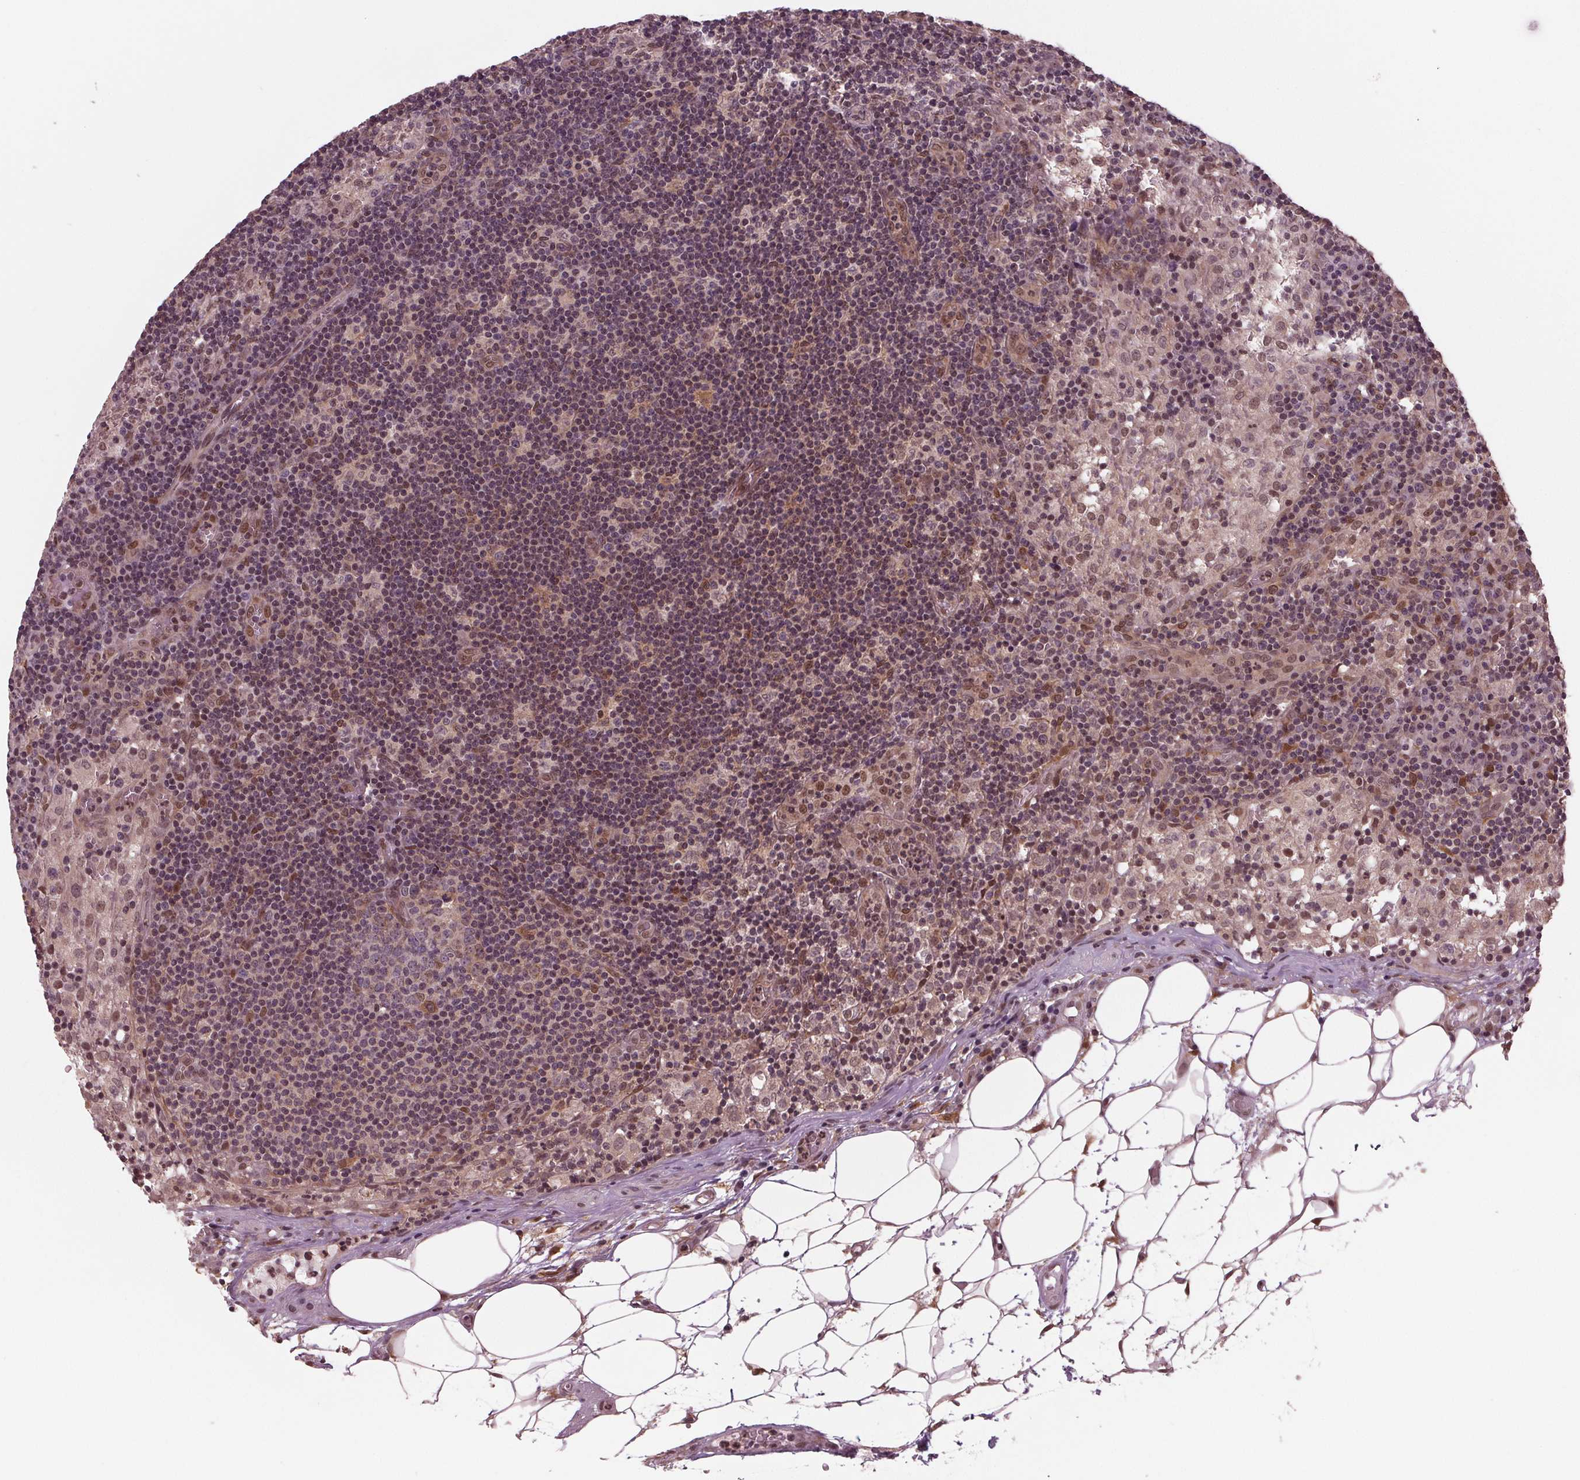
{"staining": {"intensity": "negative", "quantity": "none", "location": "none"}, "tissue": "lymph node", "cell_type": "Germinal center cells", "image_type": "normal", "snomed": [{"axis": "morphology", "description": "Normal tissue, NOS"}, {"axis": "topography", "description": "Lymph node"}], "caption": "IHC photomicrograph of unremarkable lymph node stained for a protein (brown), which displays no staining in germinal center cells.", "gene": "STAT3", "patient": {"sex": "male", "age": 62}}